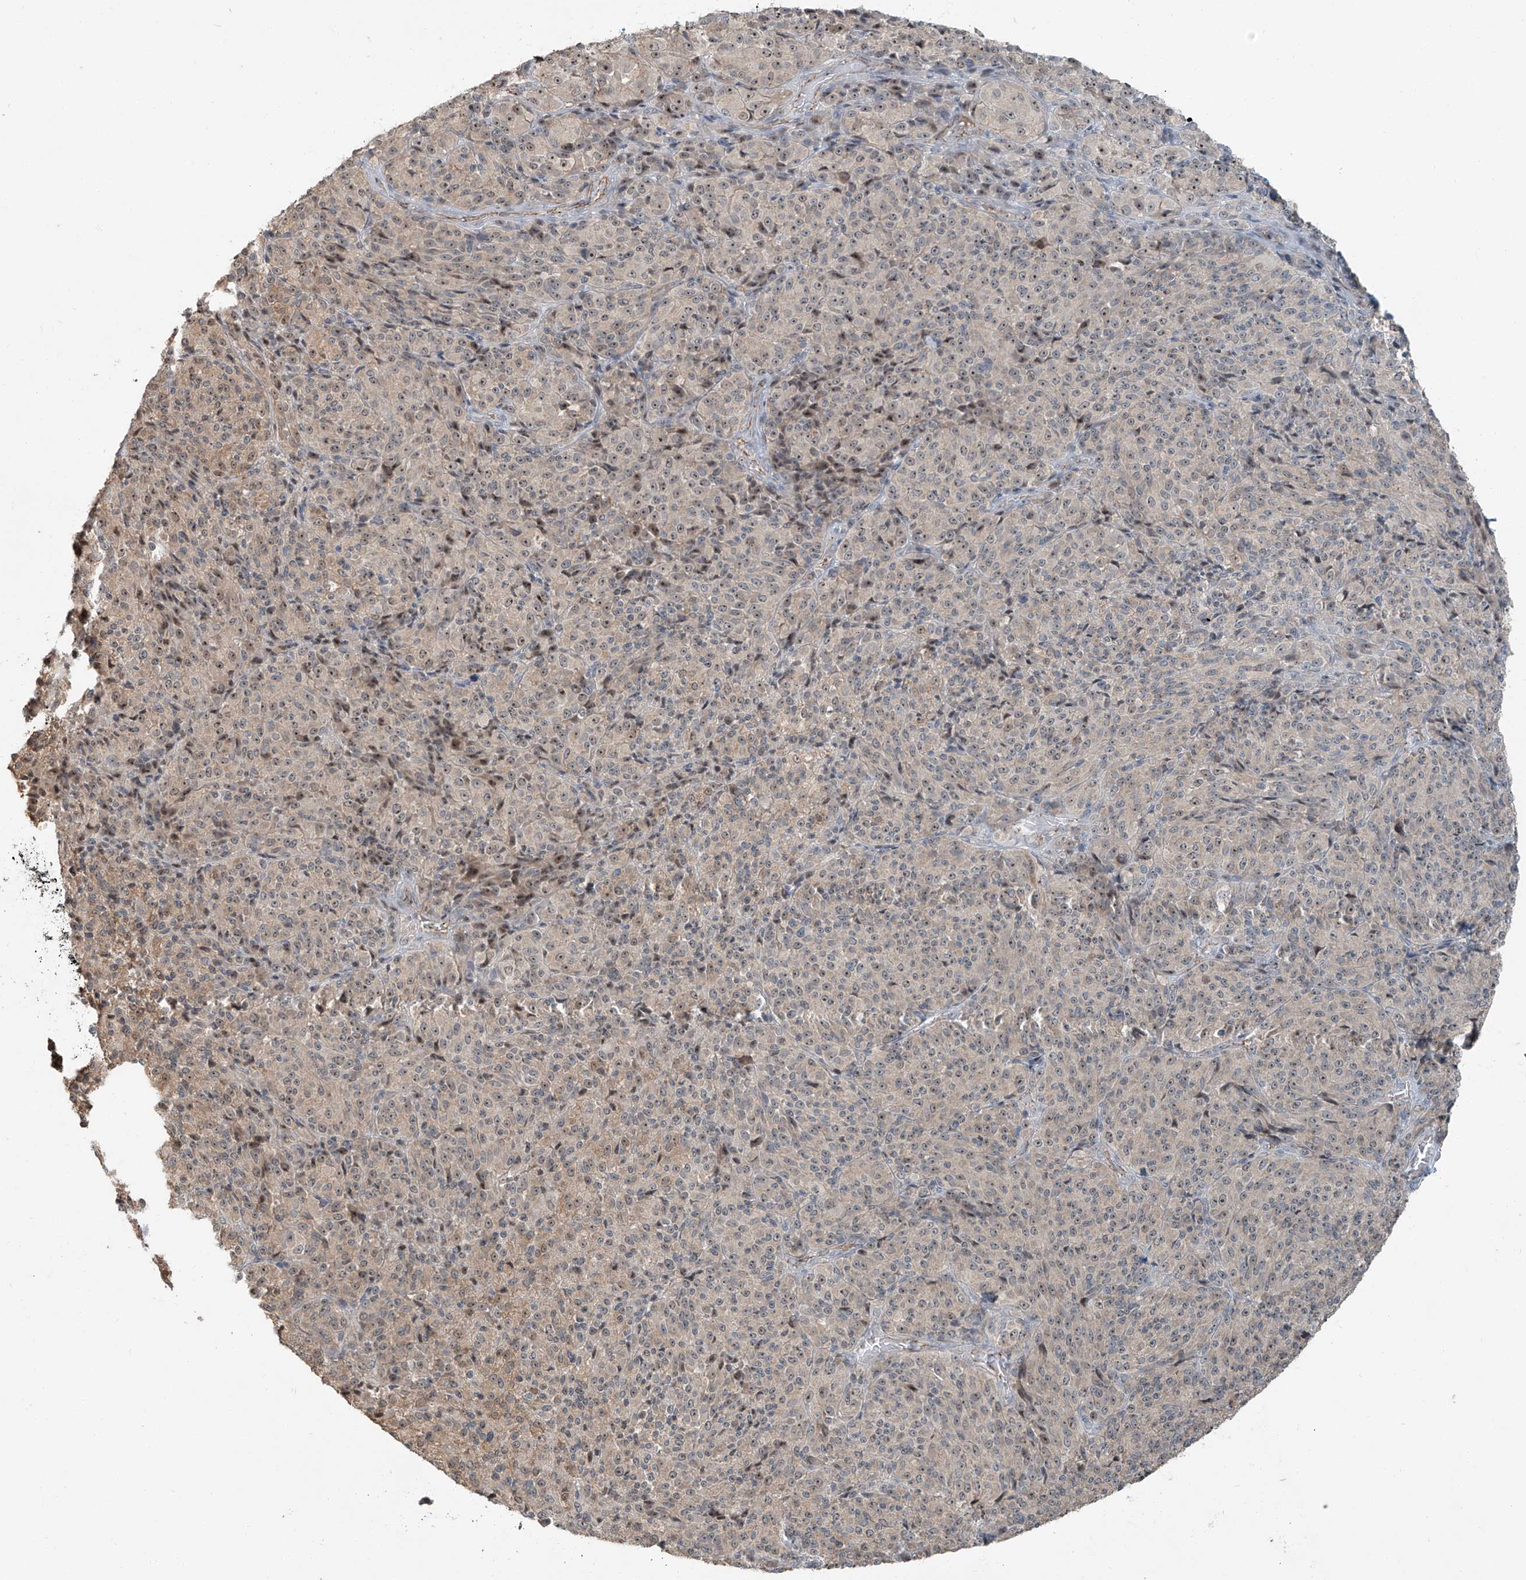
{"staining": {"intensity": "weak", "quantity": "25%-75%", "location": "cytoplasmic/membranous,nuclear"}, "tissue": "melanoma", "cell_type": "Tumor cells", "image_type": "cancer", "snomed": [{"axis": "morphology", "description": "Malignant melanoma, Metastatic site"}, {"axis": "topography", "description": "Brain"}], "caption": "Protein staining by IHC demonstrates weak cytoplasmic/membranous and nuclear positivity in about 25%-75% of tumor cells in melanoma. The protein is shown in brown color, while the nuclei are stained blue.", "gene": "ZNF16", "patient": {"sex": "female", "age": 56}}